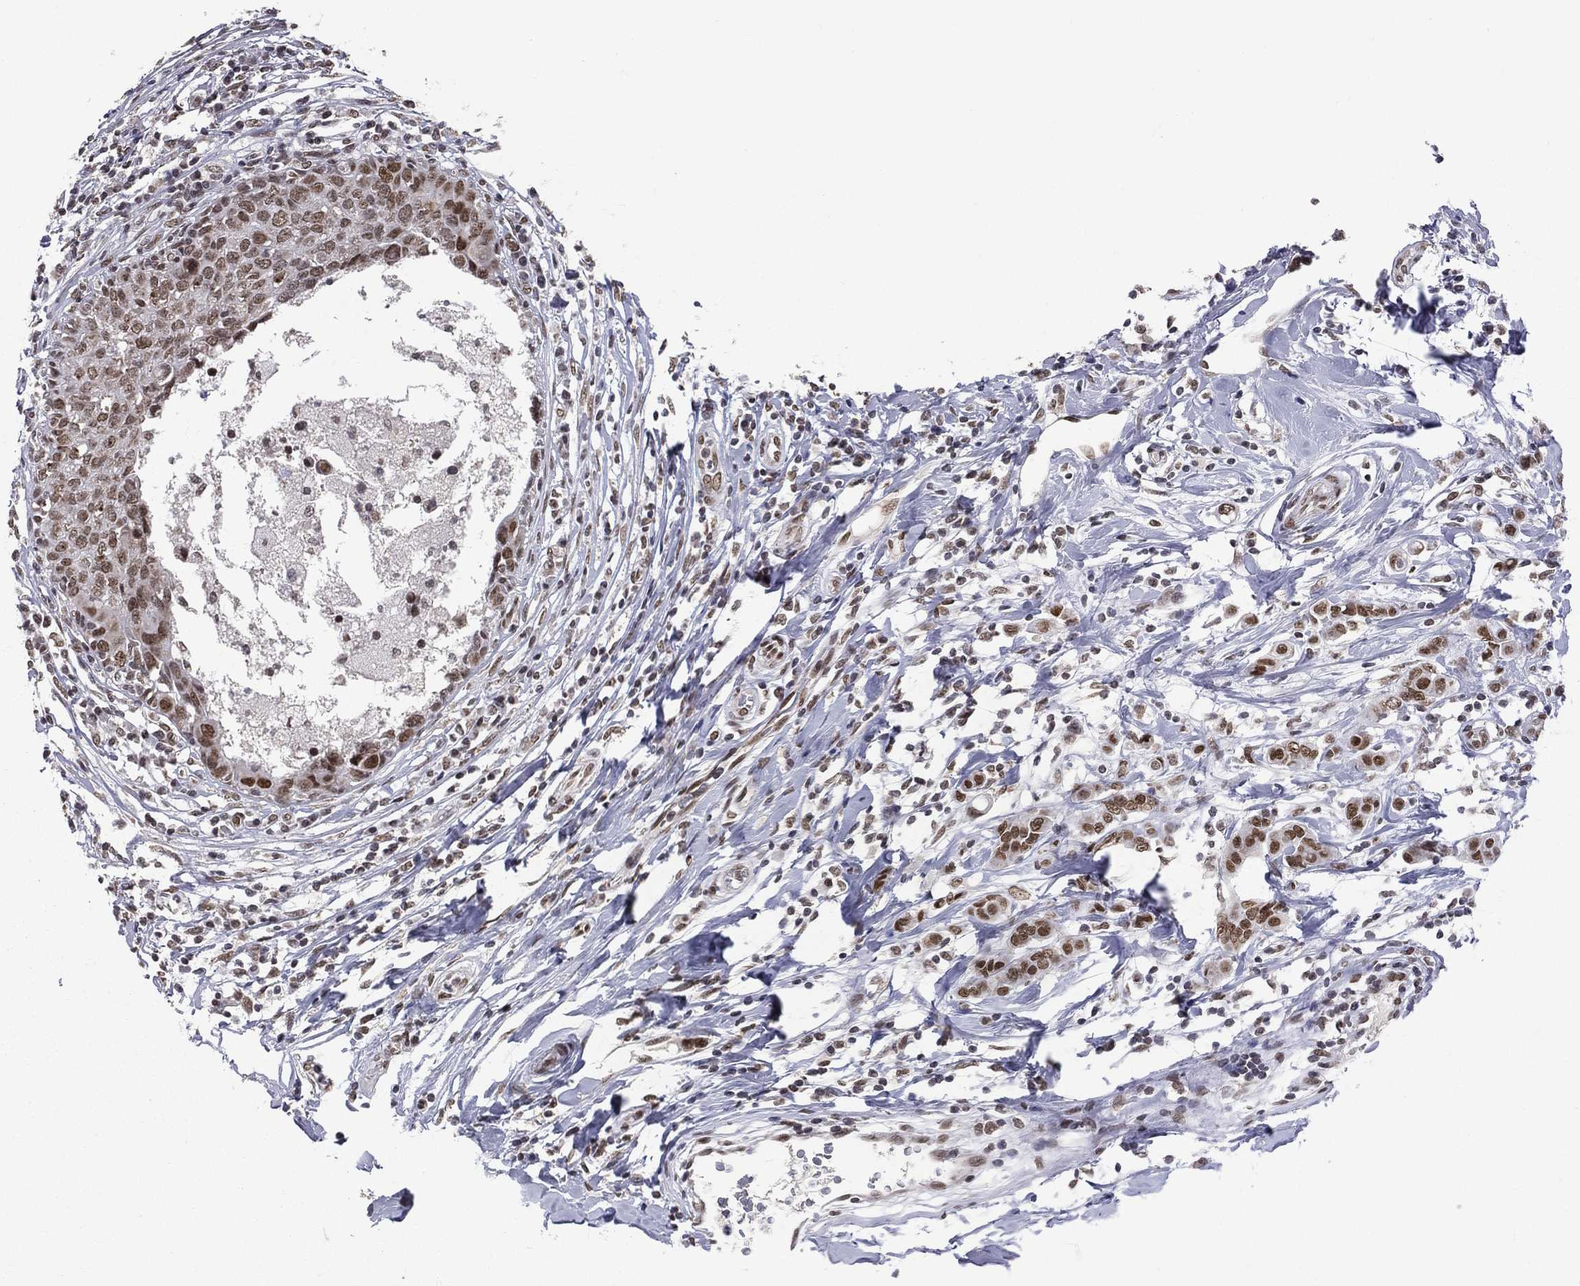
{"staining": {"intensity": "strong", "quantity": ">75%", "location": "nuclear"}, "tissue": "breast cancer", "cell_type": "Tumor cells", "image_type": "cancer", "snomed": [{"axis": "morphology", "description": "Duct carcinoma"}, {"axis": "topography", "description": "Breast"}], "caption": "High-magnification brightfield microscopy of breast cancer (invasive ductal carcinoma) stained with DAB (brown) and counterstained with hematoxylin (blue). tumor cells exhibit strong nuclear expression is identified in about>75% of cells.", "gene": "C5orf24", "patient": {"sex": "female", "age": 27}}